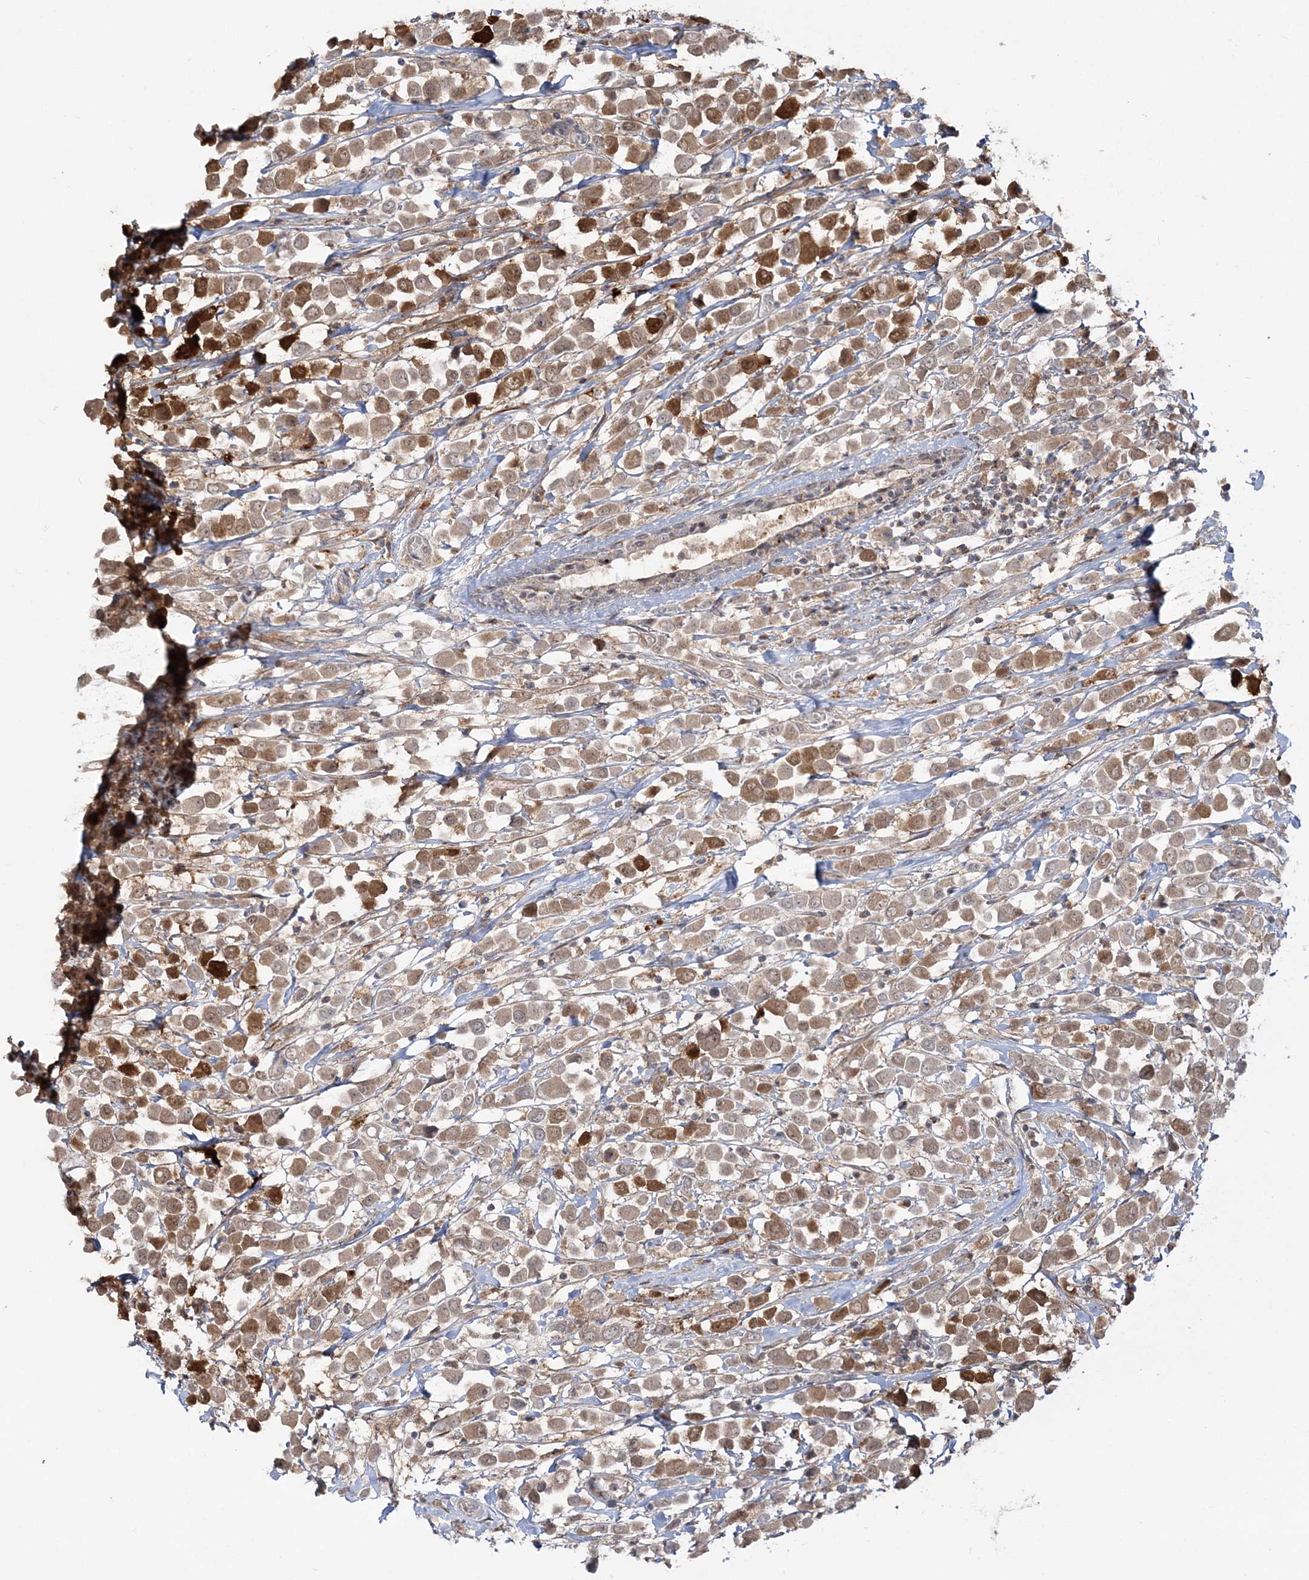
{"staining": {"intensity": "moderate", "quantity": ">75%", "location": "cytoplasmic/membranous"}, "tissue": "breast cancer", "cell_type": "Tumor cells", "image_type": "cancer", "snomed": [{"axis": "morphology", "description": "Duct carcinoma"}, {"axis": "topography", "description": "Breast"}], "caption": "The image demonstrates a brown stain indicating the presence of a protein in the cytoplasmic/membranous of tumor cells in invasive ductal carcinoma (breast). (IHC, brightfield microscopy, high magnification).", "gene": "MOCS2", "patient": {"sex": "female", "age": 61}}